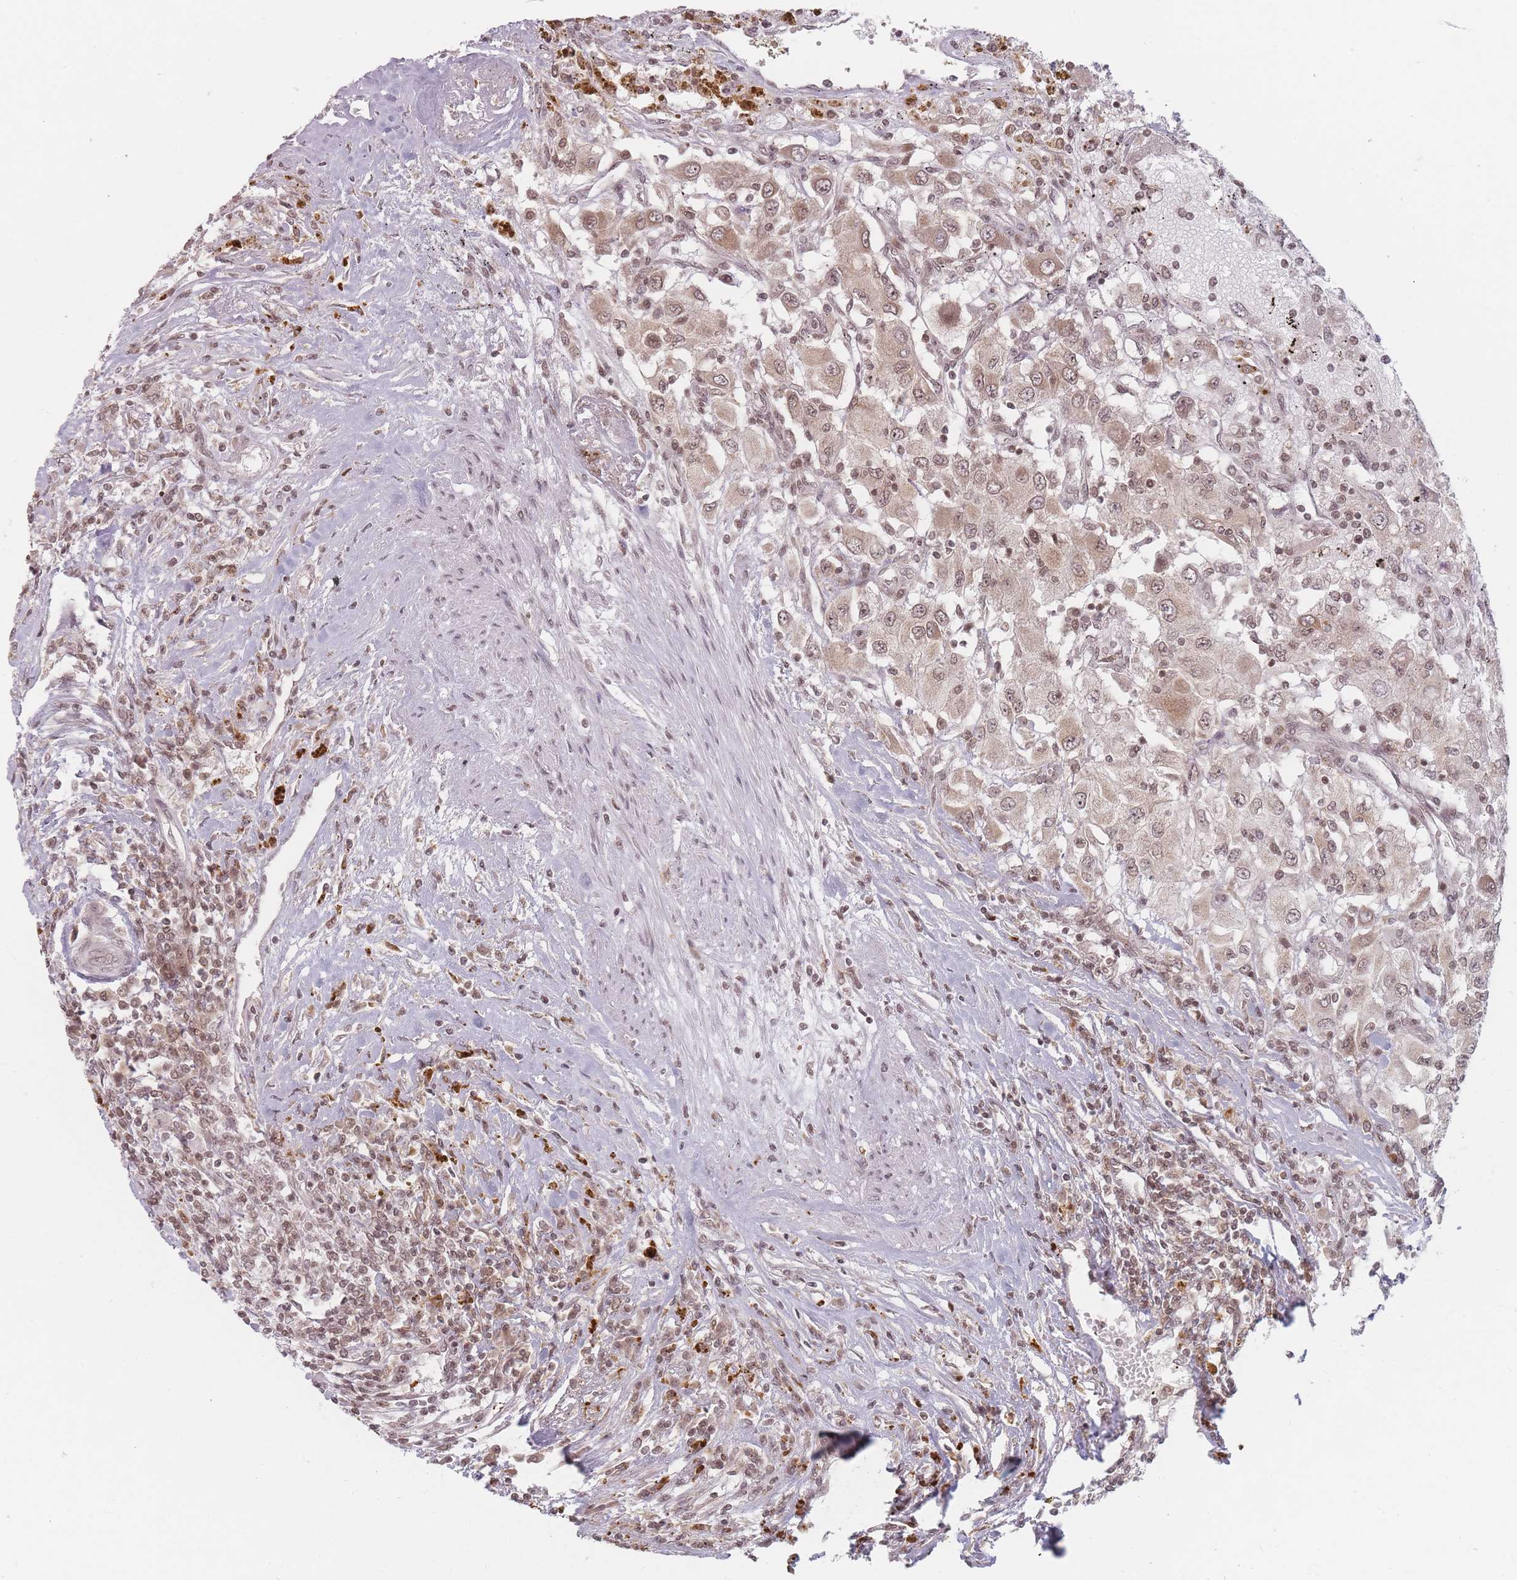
{"staining": {"intensity": "moderate", "quantity": ">75%", "location": "cytoplasmic/membranous,nuclear"}, "tissue": "renal cancer", "cell_type": "Tumor cells", "image_type": "cancer", "snomed": [{"axis": "morphology", "description": "Adenocarcinoma, NOS"}, {"axis": "topography", "description": "Kidney"}], "caption": "An image of renal adenocarcinoma stained for a protein demonstrates moderate cytoplasmic/membranous and nuclear brown staining in tumor cells.", "gene": "SPATA45", "patient": {"sex": "female", "age": 67}}